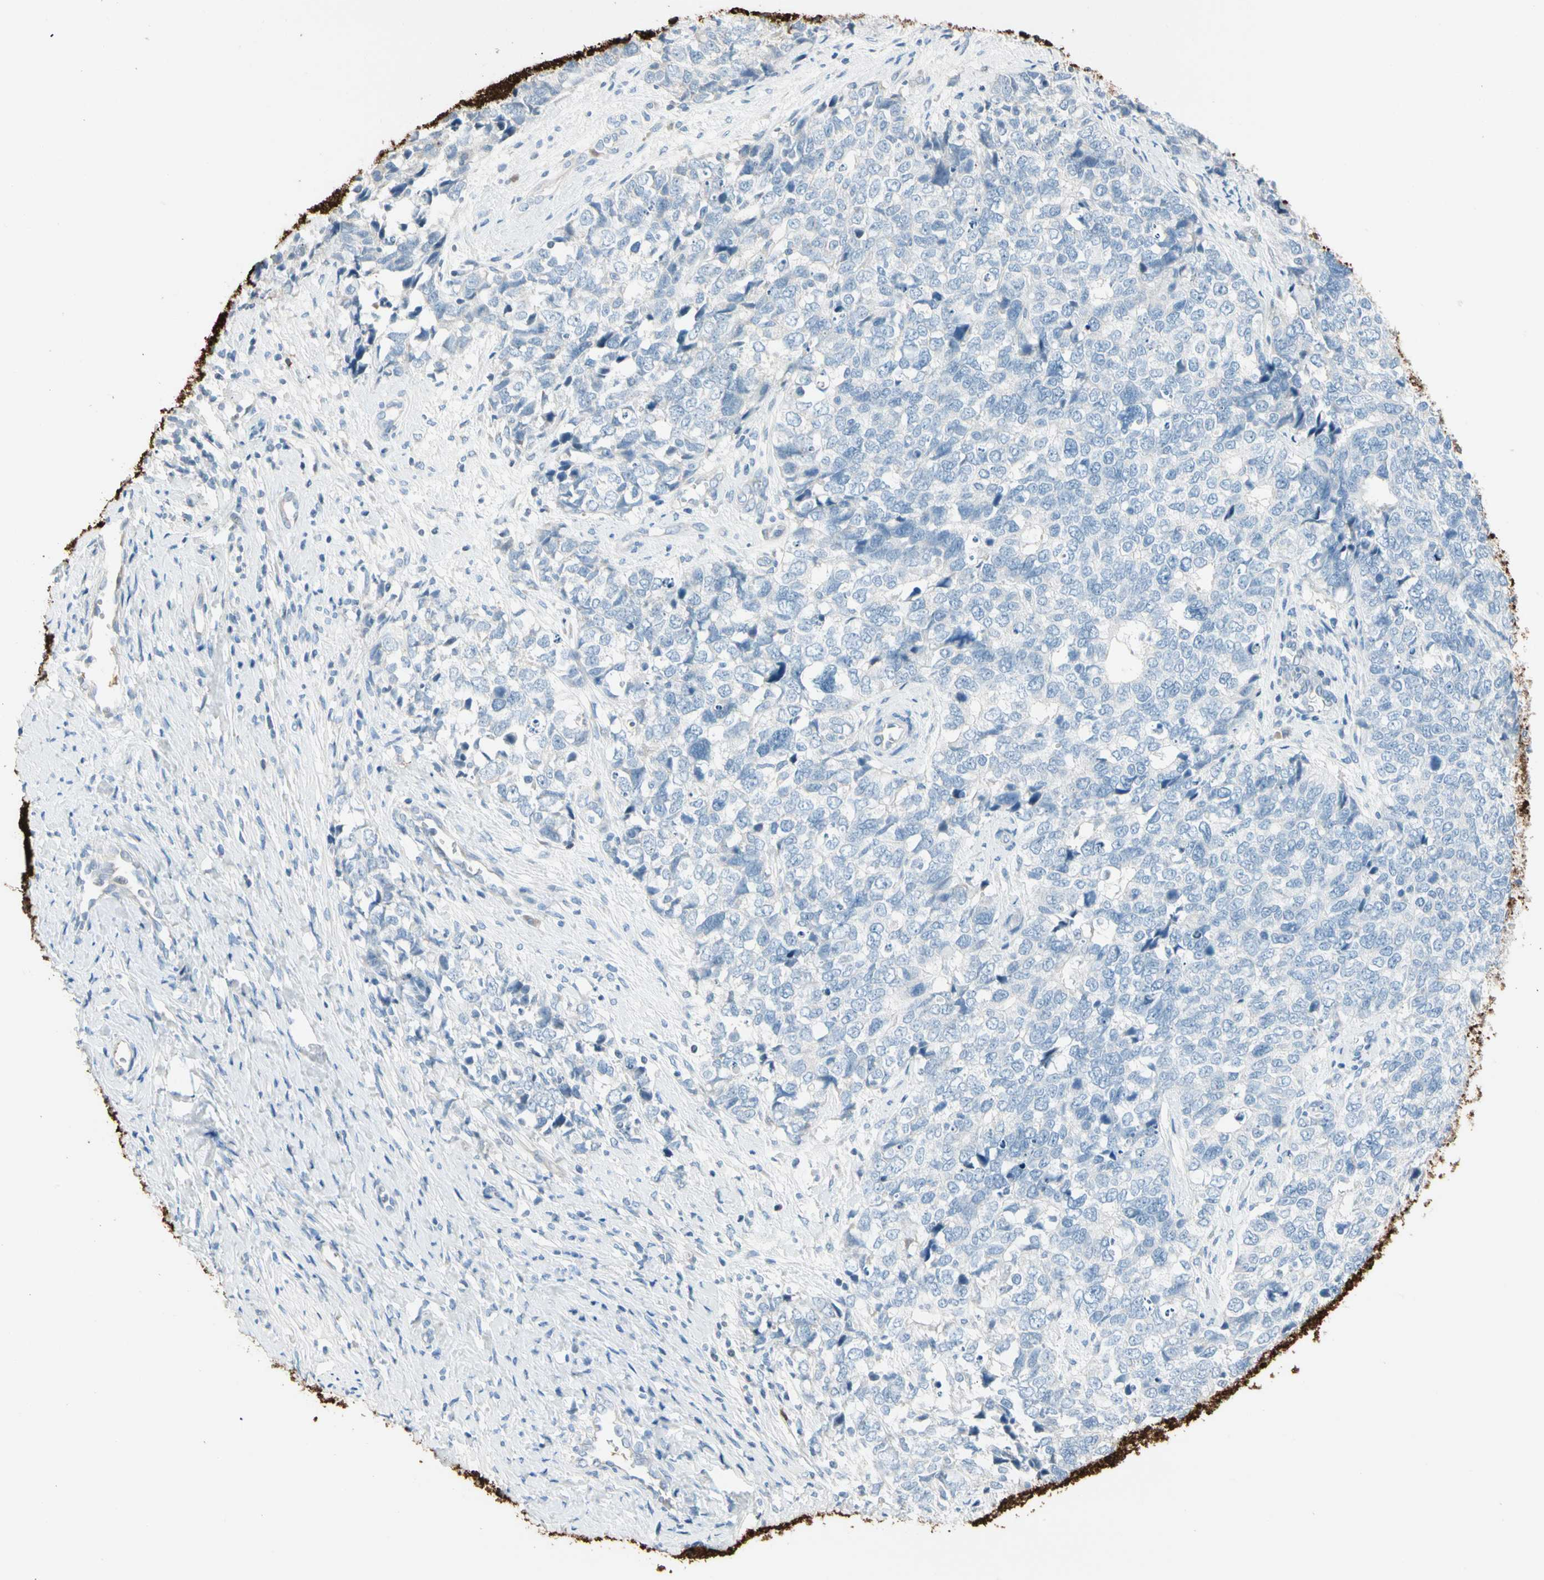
{"staining": {"intensity": "negative", "quantity": "none", "location": "none"}, "tissue": "cervical cancer", "cell_type": "Tumor cells", "image_type": "cancer", "snomed": [{"axis": "morphology", "description": "Squamous cell carcinoma, NOS"}, {"axis": "topography", "description": "Cervix"}], "caption": "IHC histopathology image of human cervical squamous cell carcinoma stained for a protein (brown), which exhibits no staining in tumor cells.", "gene": "STK40", "patient": {"sex": "female", "age": 63}}